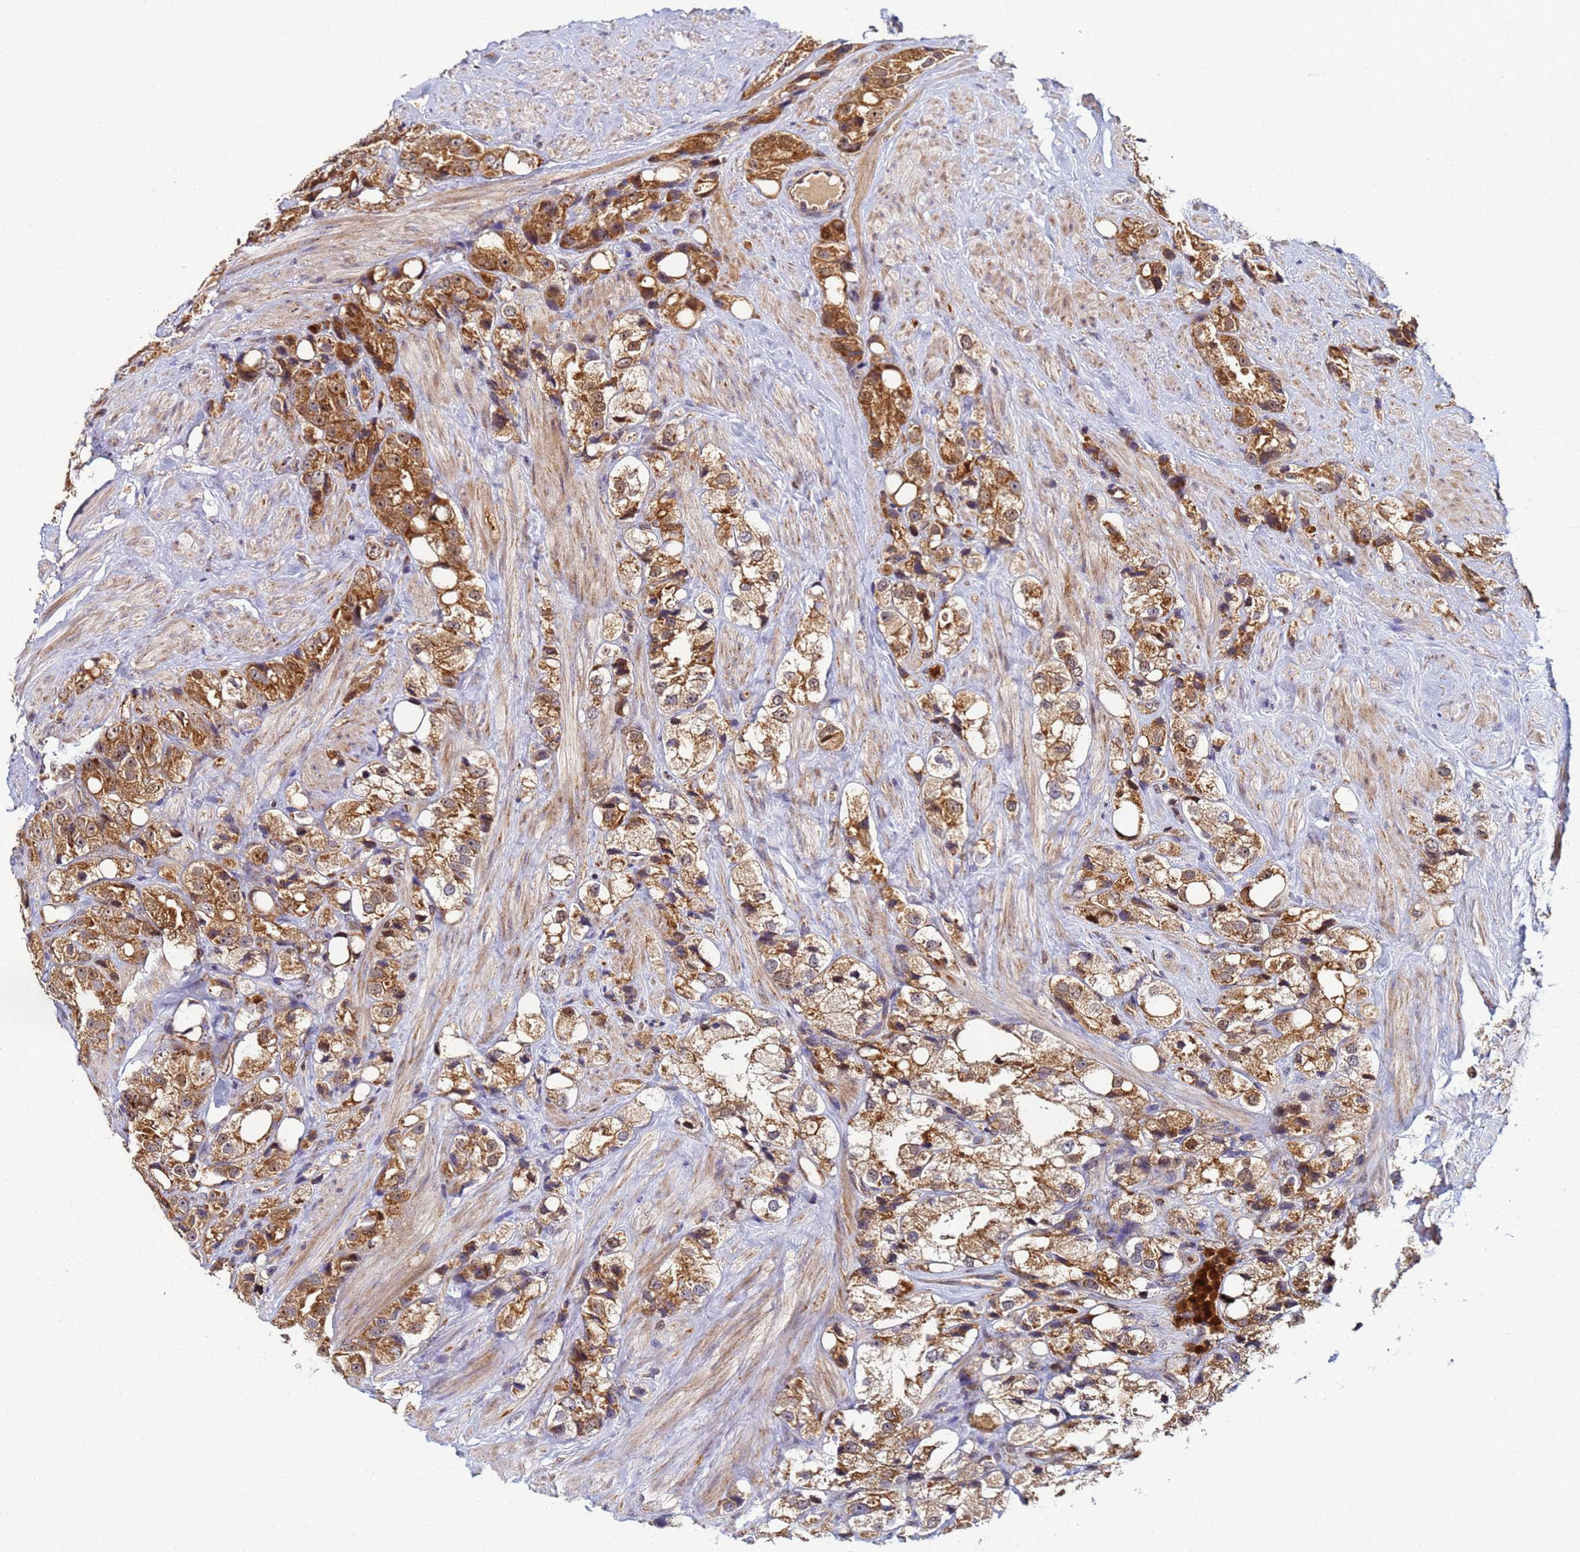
{"staining": {"intensity": "moderate", "quantity": ">75%", "location": "cytoplasmic/membranous"}, "tissue": "prostate cancer", "cell_type": "Tumor cells", "image_type": "cancer", "snomed": [{"axis": "morphology", "description": "Adenocarcinoma, NOS"}, {"axis": "topography", "description": "Prostate"}], "caption": "Adenocarcinoma (prostate) stained for a protein (brown) exhibits moderate cytoplasmic/membranous positive positivity in approximately >75% of tumor cells.", "gene": "CCDC127", "patient": {"sex": "male", "age": 79}}